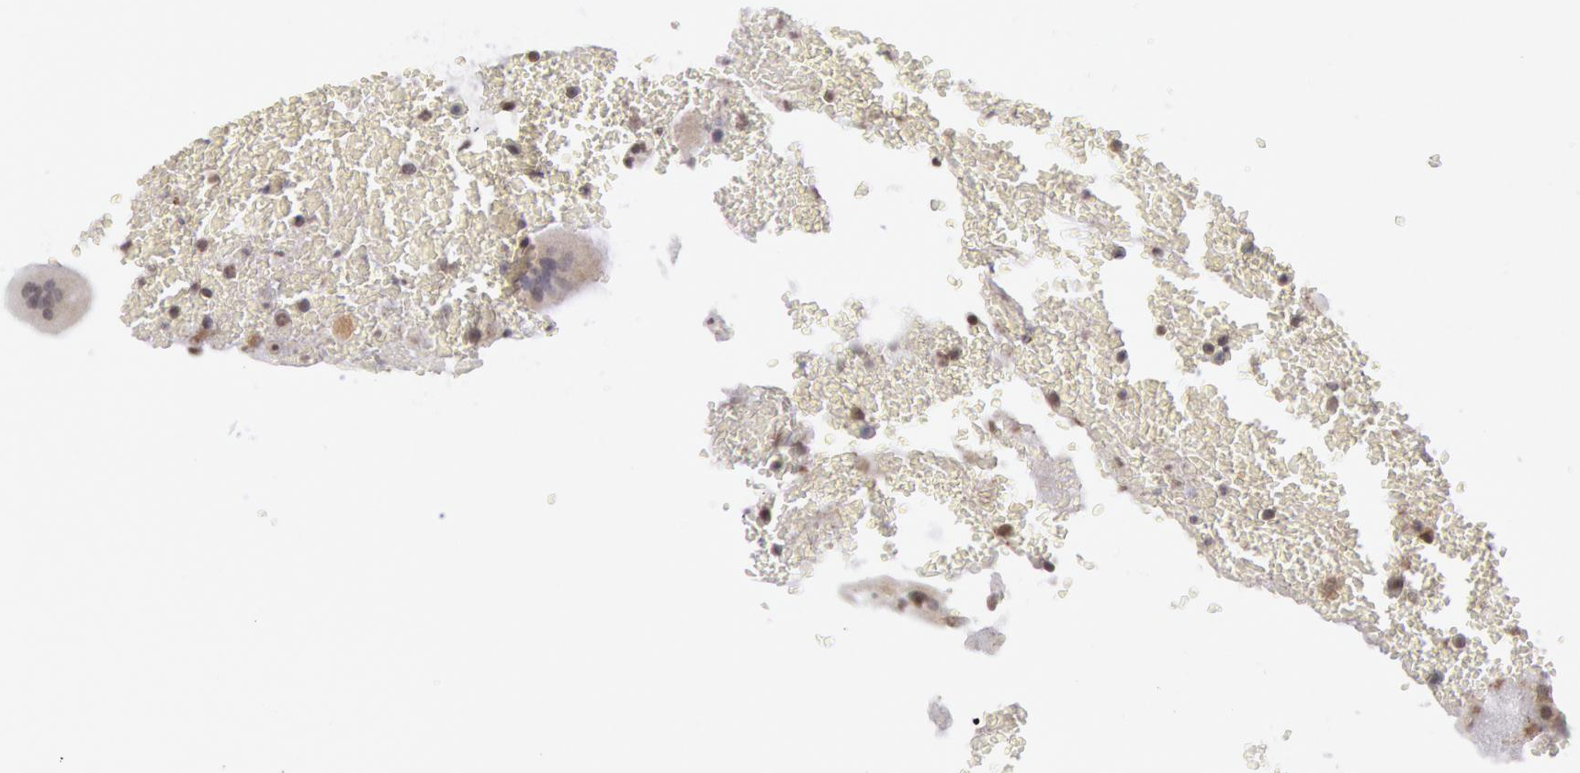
{"staining": {"intensity": "weak", "quantity": ">75%", "location": "cytoplasmic/membranous"}, "tissue": "placenta", "cell_type": "Decidual cells", "image_type": "normal", "snomed": [{"axis": "morphology", "description": "Normal tissue, NOS"}, {"axis": "topography", "description": "Placenta"}], "caption": "Brown immunohistochemical staining in normal human placenta displays weak cytoplasmic/membranous expression in approximately >75% of decidual cells.", "gene": "PTGS2", "patient": {"sex": "female", "age": 35}}